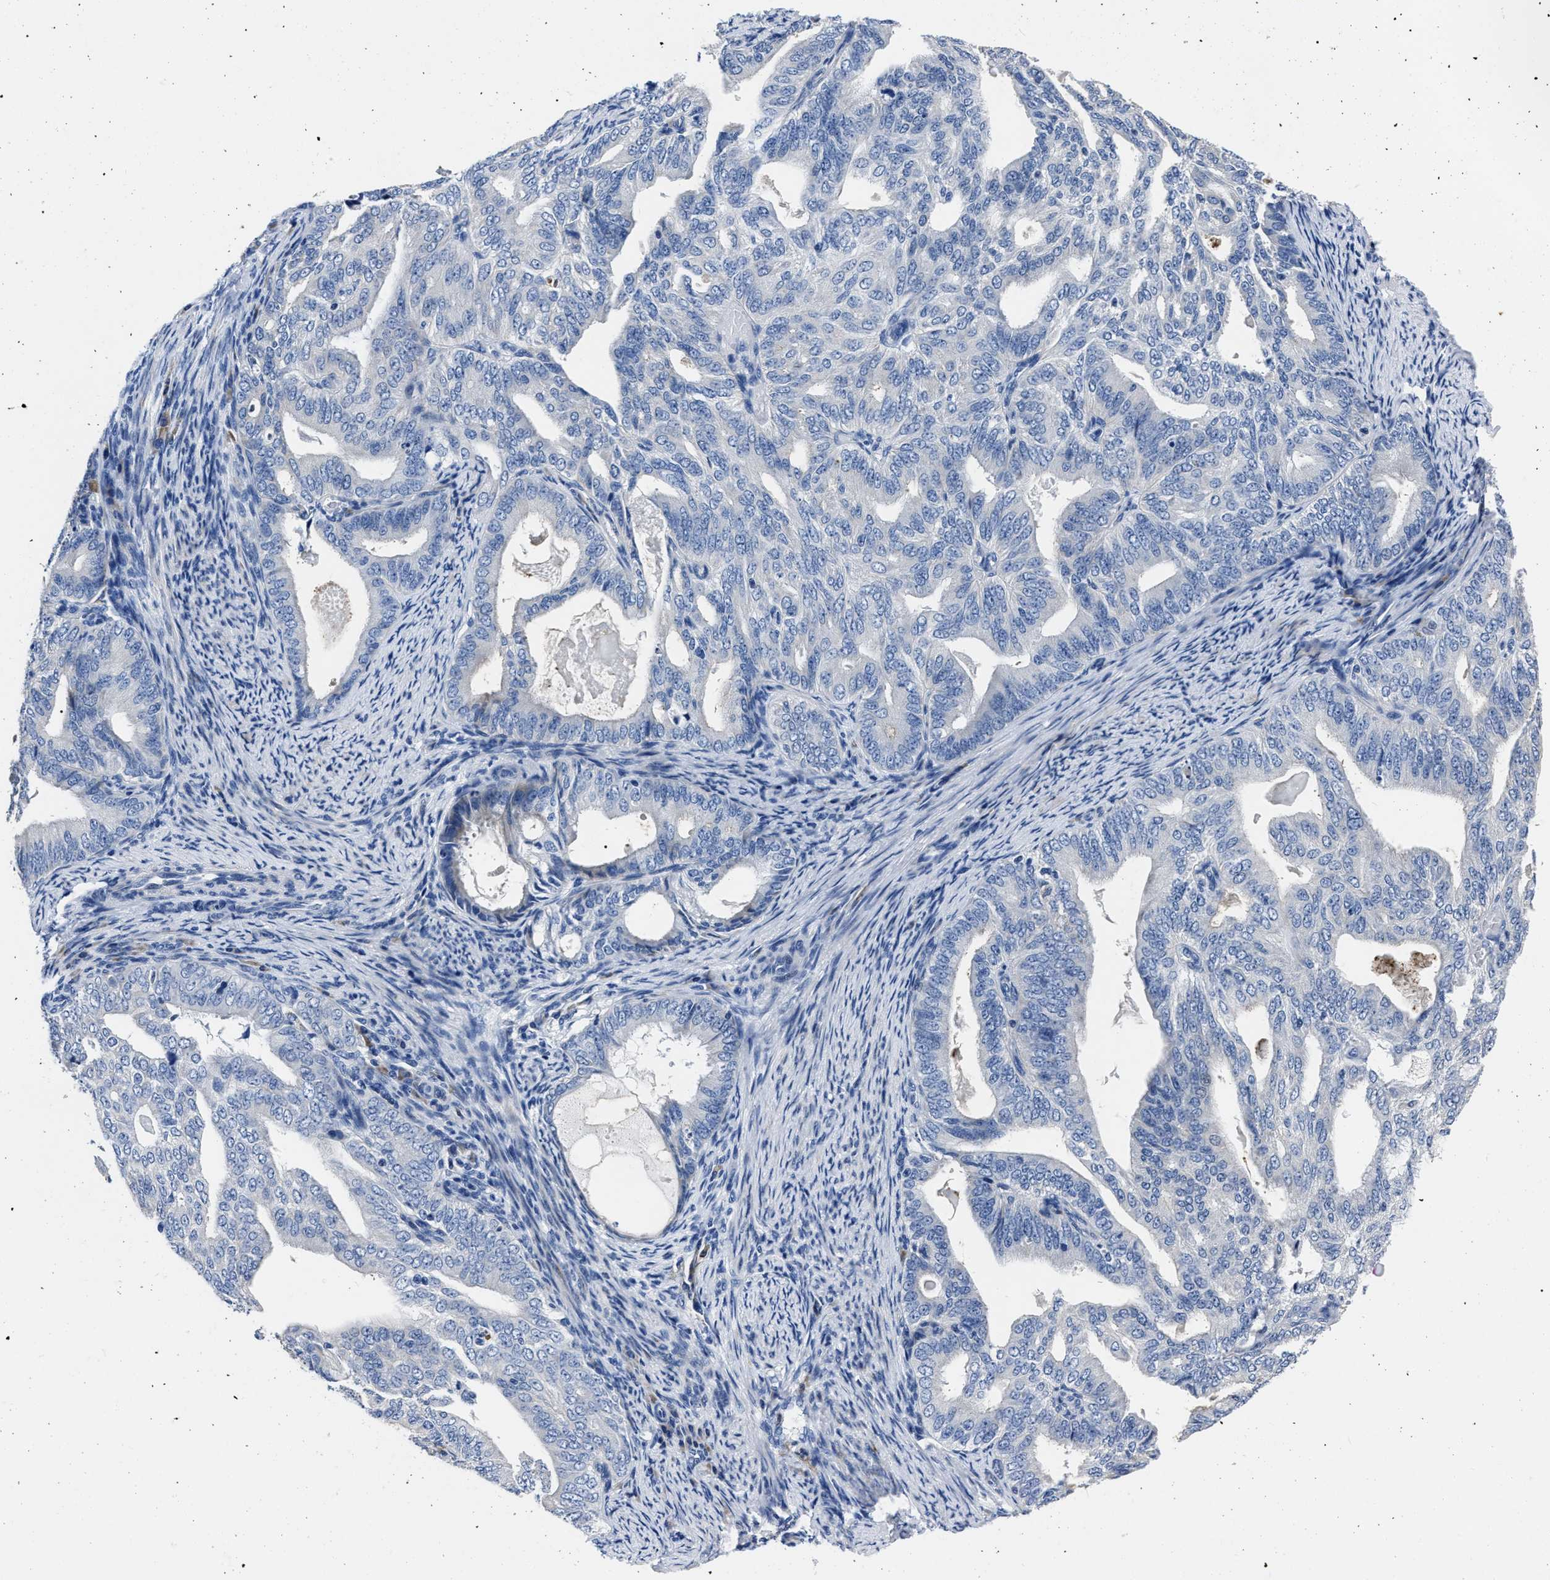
{"staining": {"intensity": "negative", "quantity": "none", "location": "none"}, "tissue": "endometrial cancer", "cell_type": "Tumor cells", "image_type": "cancer", "snomed": [{"axis": "morphology", "description": "Adenocarcinoma, NOS"}, {"axis": "topography", "description": "Endometrium"}], "caption": "This is a micrograph of immunohistochemistry staining of adenocarcinoma (endometrial), which shows no staining in tumor cells. The staining is performed using DAB brown chromogen with nuclei counter-stained in using hematoxylin.", "gene": "MOV10L1", "patient": {"sex": "female", "age": 58}}